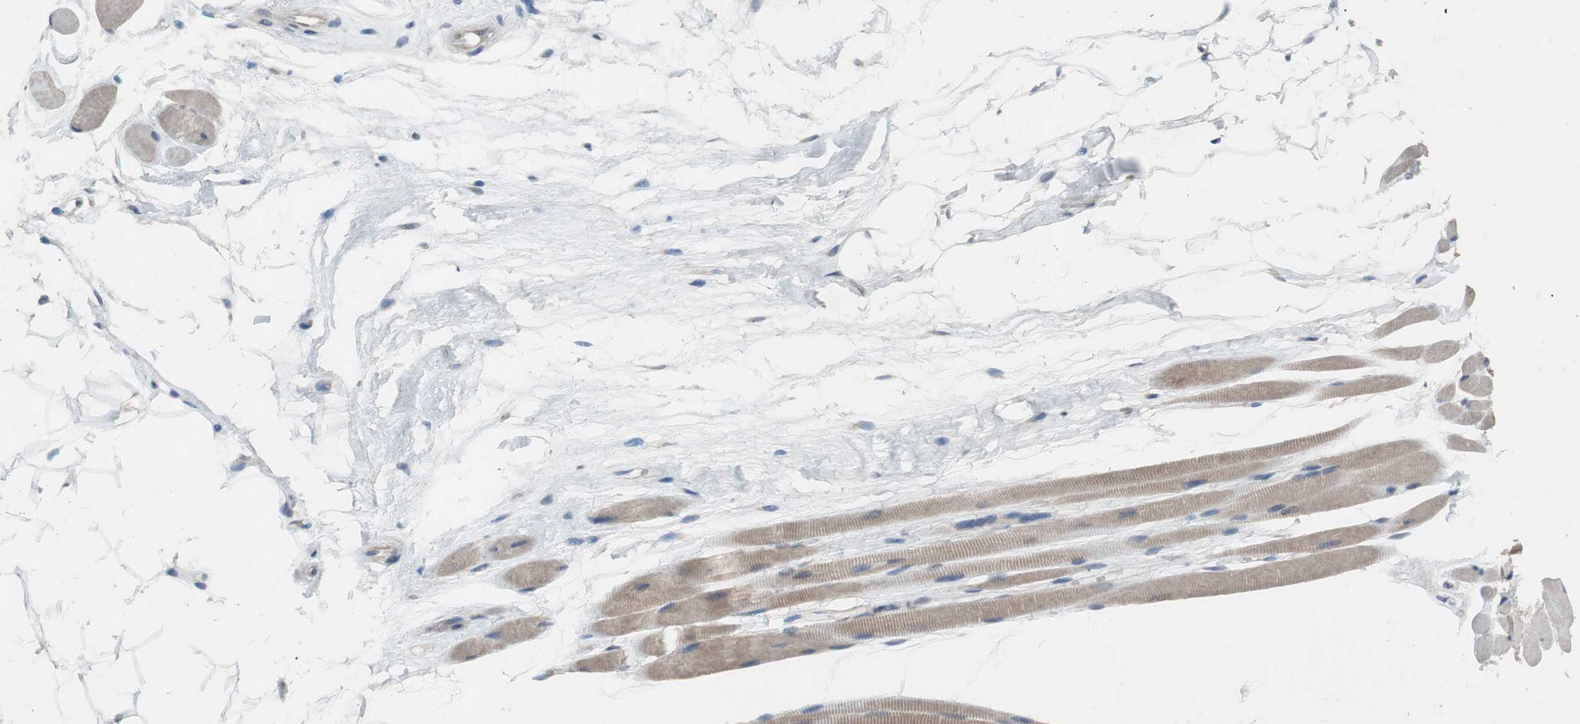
{"staining": {"intensity": "weak", "quantity": ">75%", "location": "cytoplasmic/membranous"}, "tissue": "skeletal muscle", "cell_type": "Myocytes", "image_type": "normal", "snomed": [{"axis": "morphology", "description": "Normal tissue, NOS"}, {"axis": "topography", "description": "Skeletal muscle"}, {"axis": "topography", "description": "Oral tissue"}, {"axis": "topography", "description": "Peripheral nerve tissue"}], "caption": "A brown stain labels weak cytoplasmic/membranous expression of a protein in myocytes of benign human skeletal muscle.", "gene": "ADD2", "patient": {"sex": "female", "age": 84}}